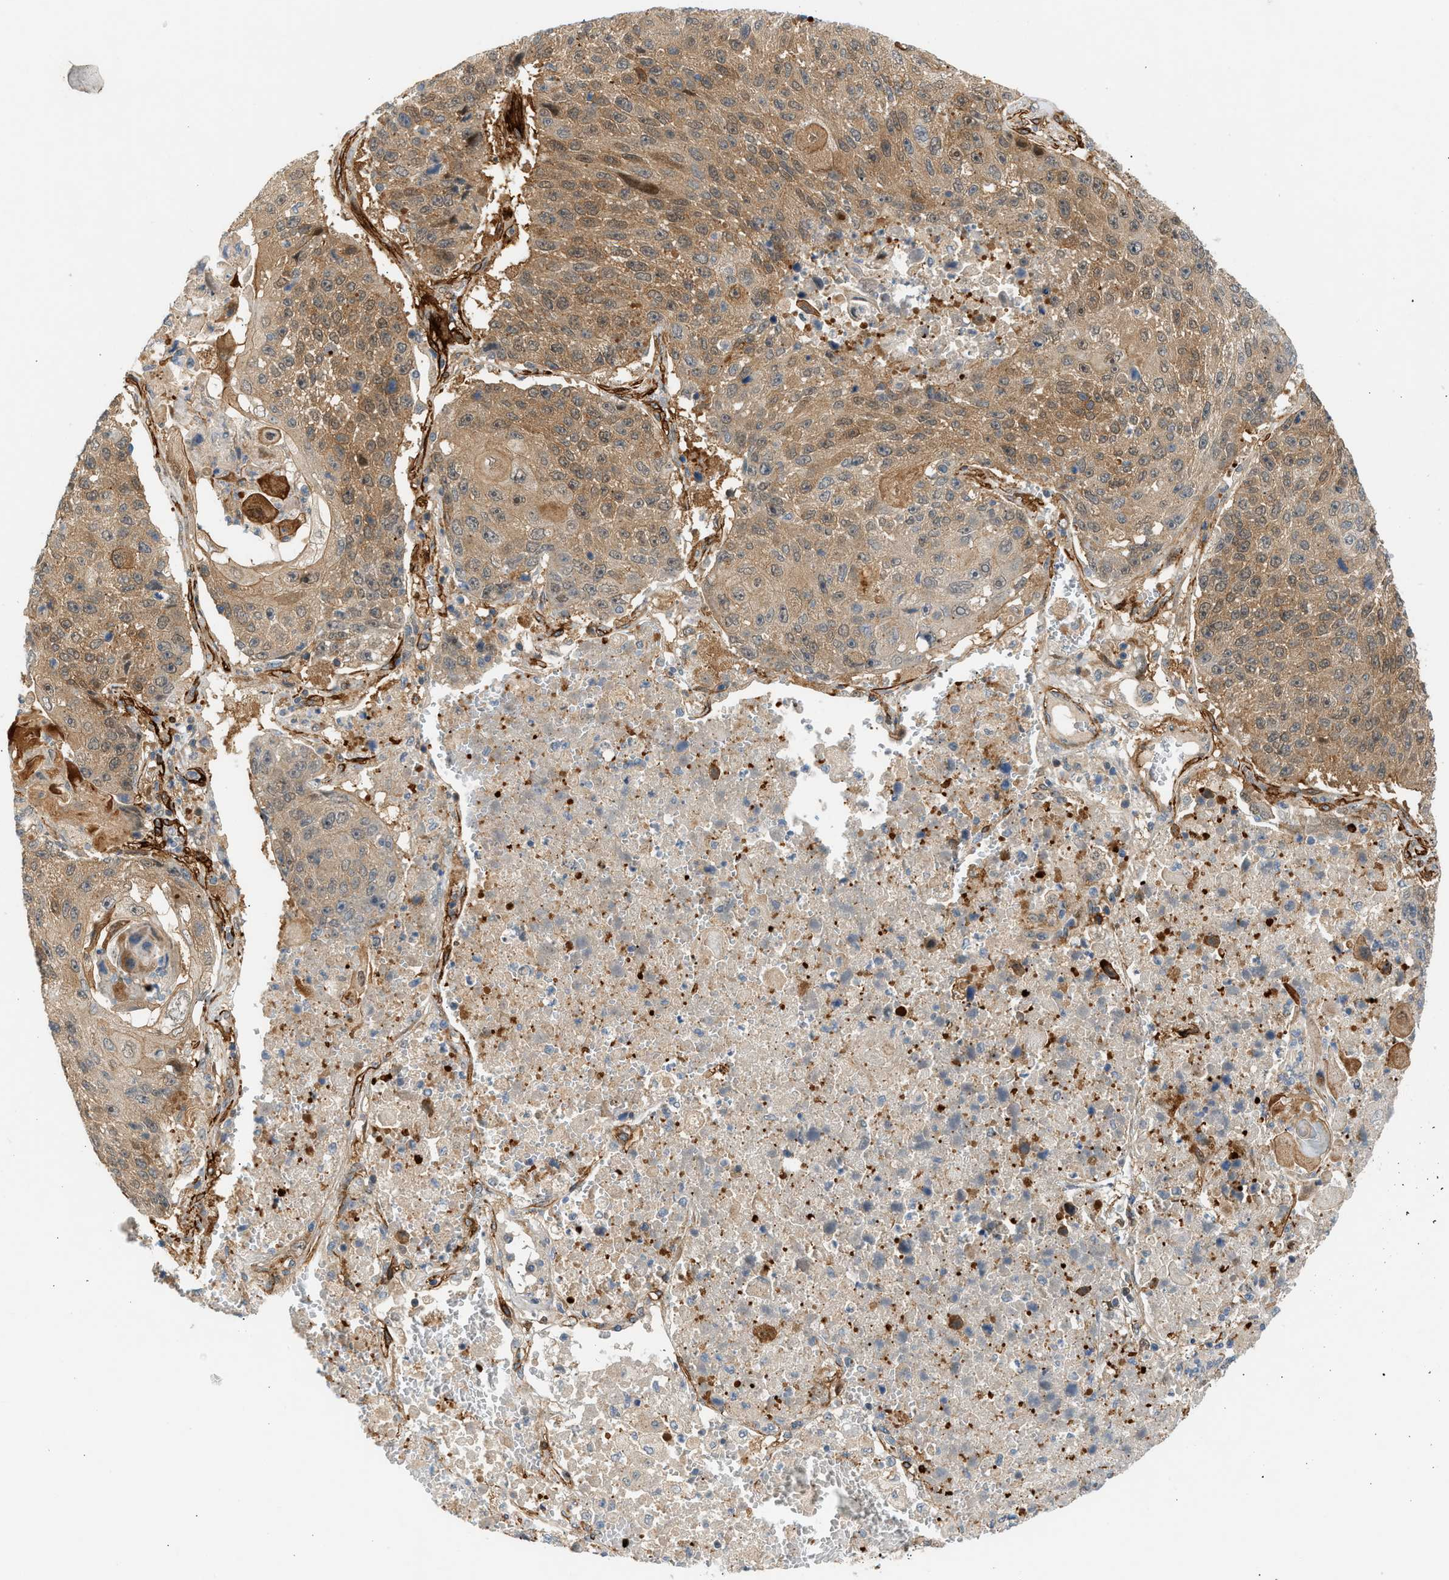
{"staining": {"intensity": "moderate", "quantity": ">75%", "location": "cytoplasmic/membranous"}, "tissue": "lung cancer", "cell_type": "Tumor cells", "image_type": "cancer", "snomed": [{"axis": "morphology", "description": "Squamous cell carcinoma, NOS"}, {"axis": "topography", "description": "Lung"}], "caption": "A medium amount of moderate cytoplasmic/membranous expression is identified in about >75% of tumor cells in squamous cell carcinoma (lung) tissue. The staining is performed using DAB brown chromogen to label protein expression. The nuclei are counter-stained blue using hematoxylin.", "gene": "EDNRA", "patient": {"sex": "male", "age": 61}}